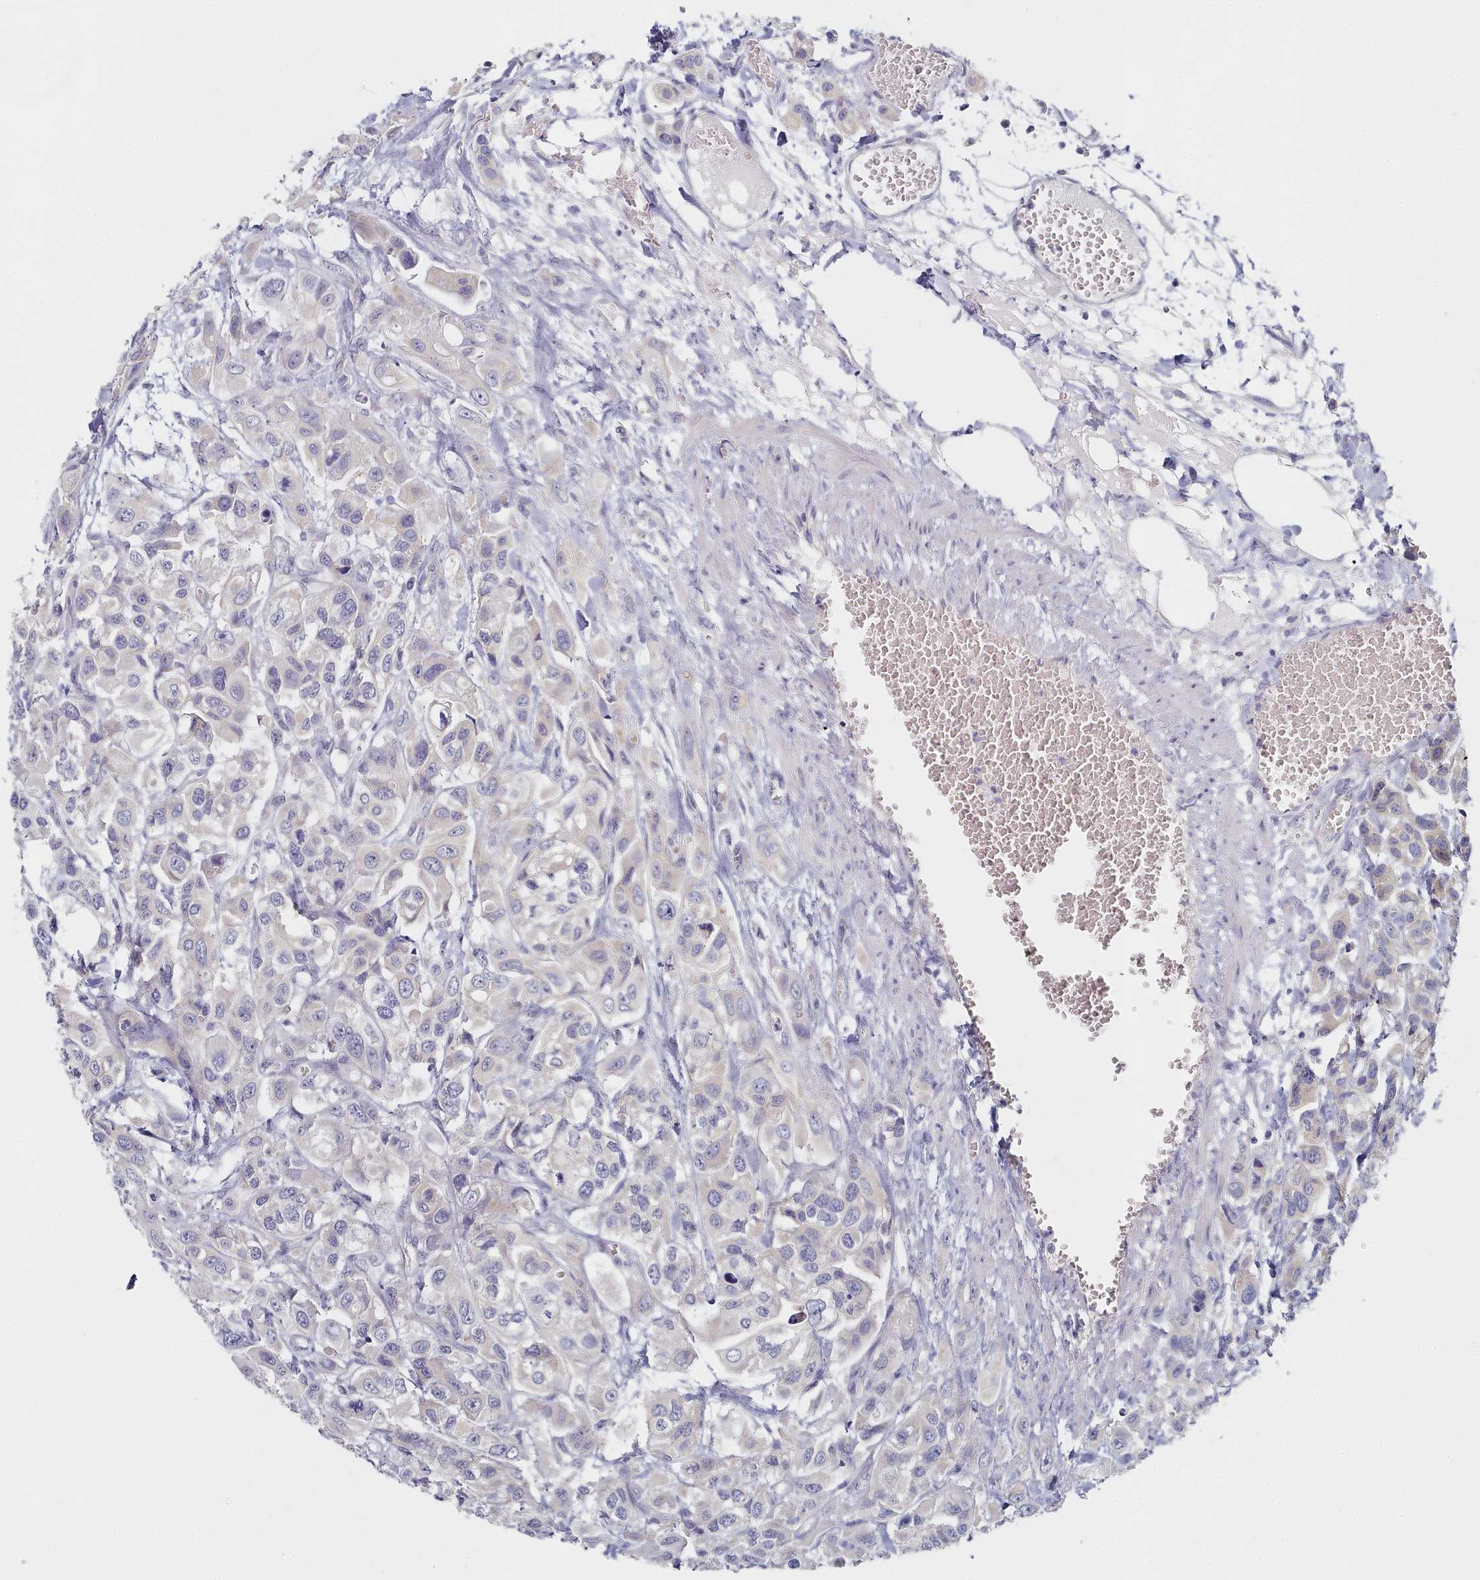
{"staining": {"intensity": "negative", "quantity": "none", "location": "none"}, "tissue": "urothelial cancer", "cell_type": "Tumor cells", "image_type": "cancer", "snomed": [{"axis": "morphology", "description": "Urothelial carcinoma, High grade"}, {"axis": "topography", "description": "Urinary bladder"}], "caption": "Protein analysis of urothelial carcinoma (high-grade) shows no significant staining in tumor cells. (Stains: DAB (3,3'-diaminobenzidine) immunohistochemistry with hematoxylin counter stain, Microscopy: brightfield microscopy at high magnification).", "gene": "TYW1B", "patient": {"sex": "male", "age": 67}}